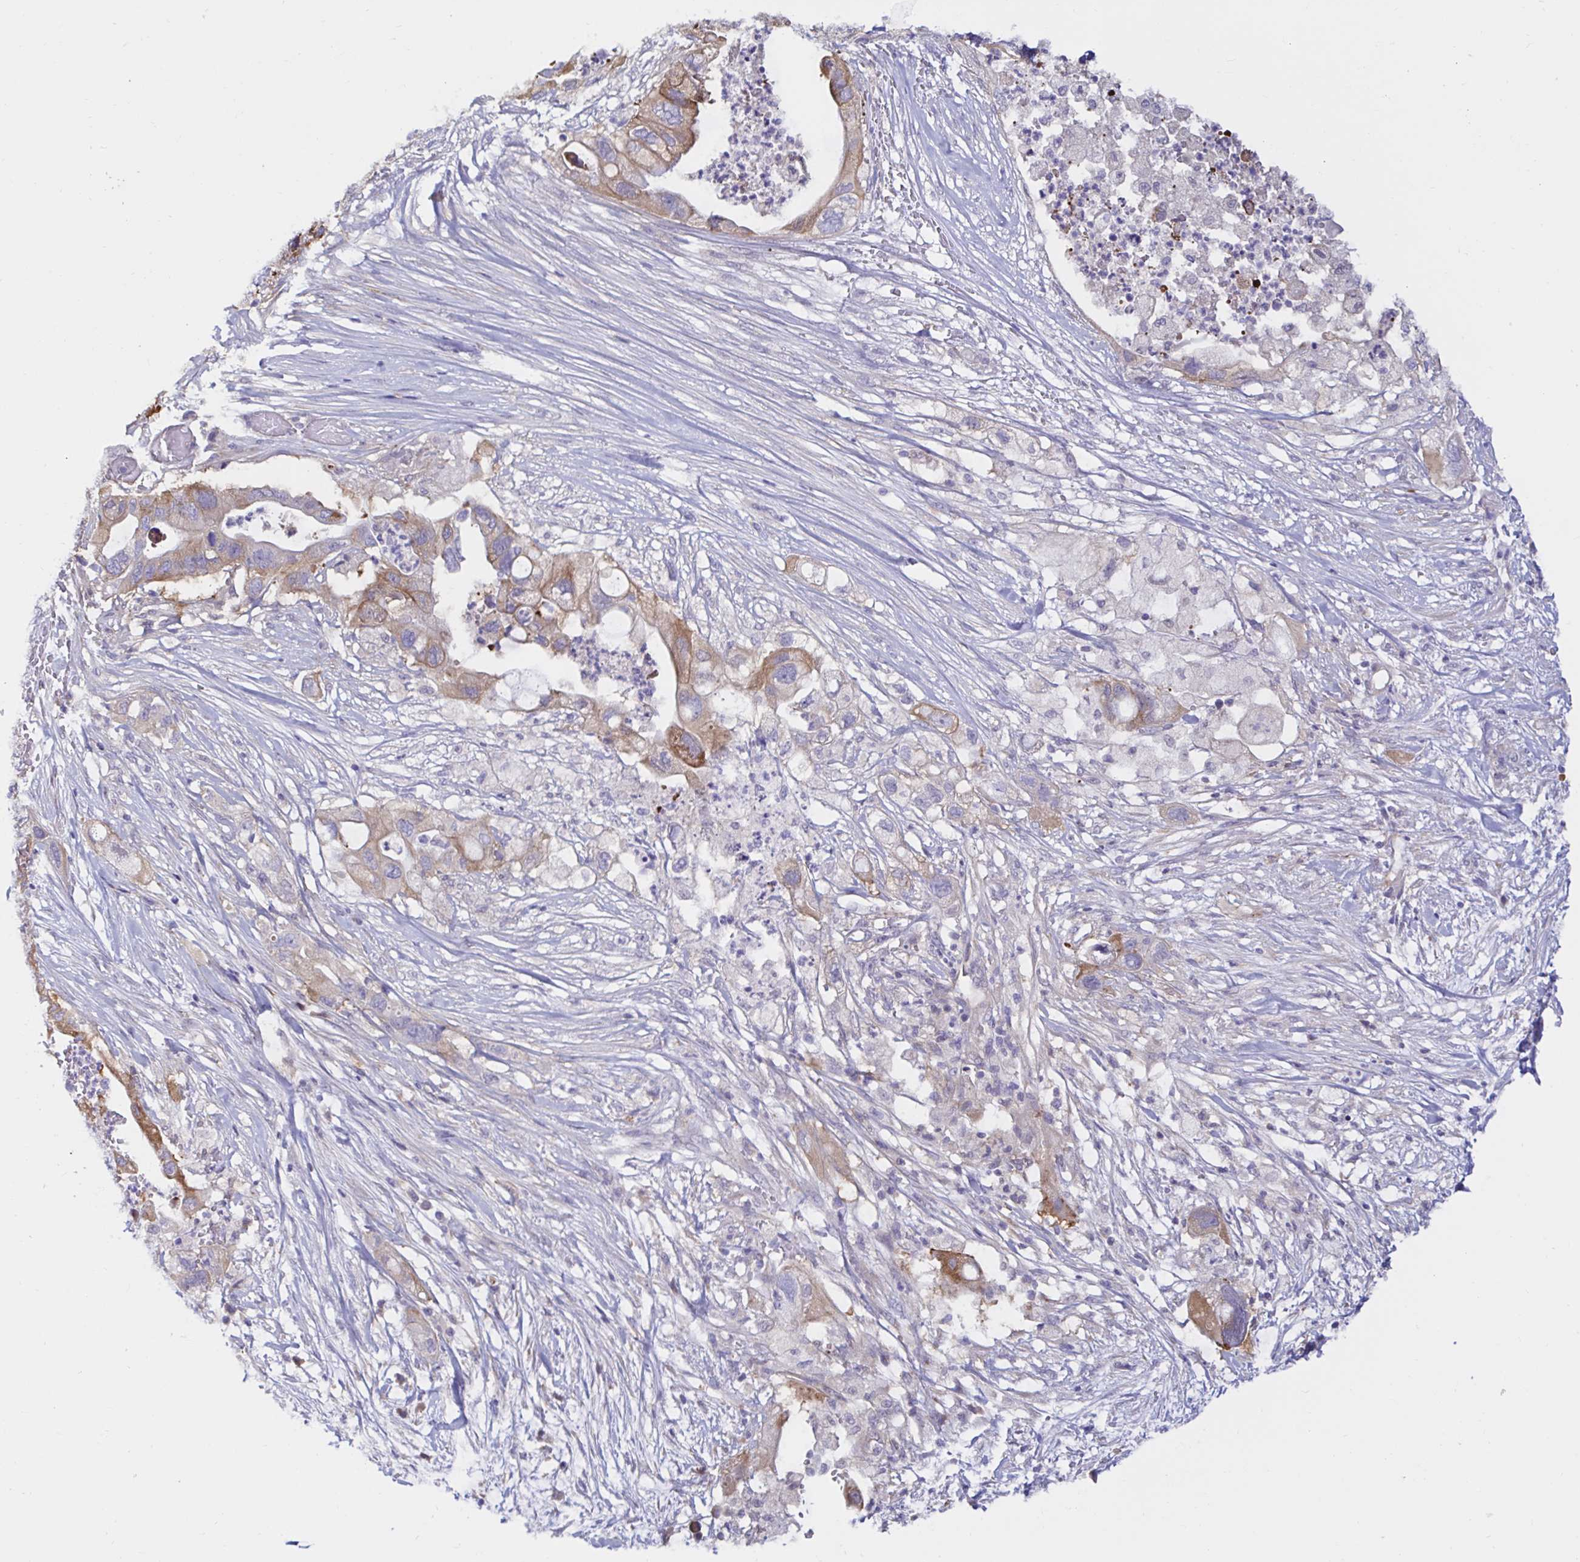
{"staining": {"intensity": "moderate", "quantity": "25%-75%", "location": "cytoplasmic/membranous"}, "tissue": "pancreatic cancer", "cell_type": "Tumor cells", "image_type": "cancer", "snomed": [{"axis": "morphology", "description": "Adenocarcinoma, NOS"}, {"axis": "topography", "description": "Pancreas"}], "caption": "Human pancreatic cancer stained with a brown dye demonstrates moderate cytoplasmic/membranous positive staining in about 25%-75% of tumor cells.", "gene": "RSRP1", "patient": {"sex": "female", "age": 72}}